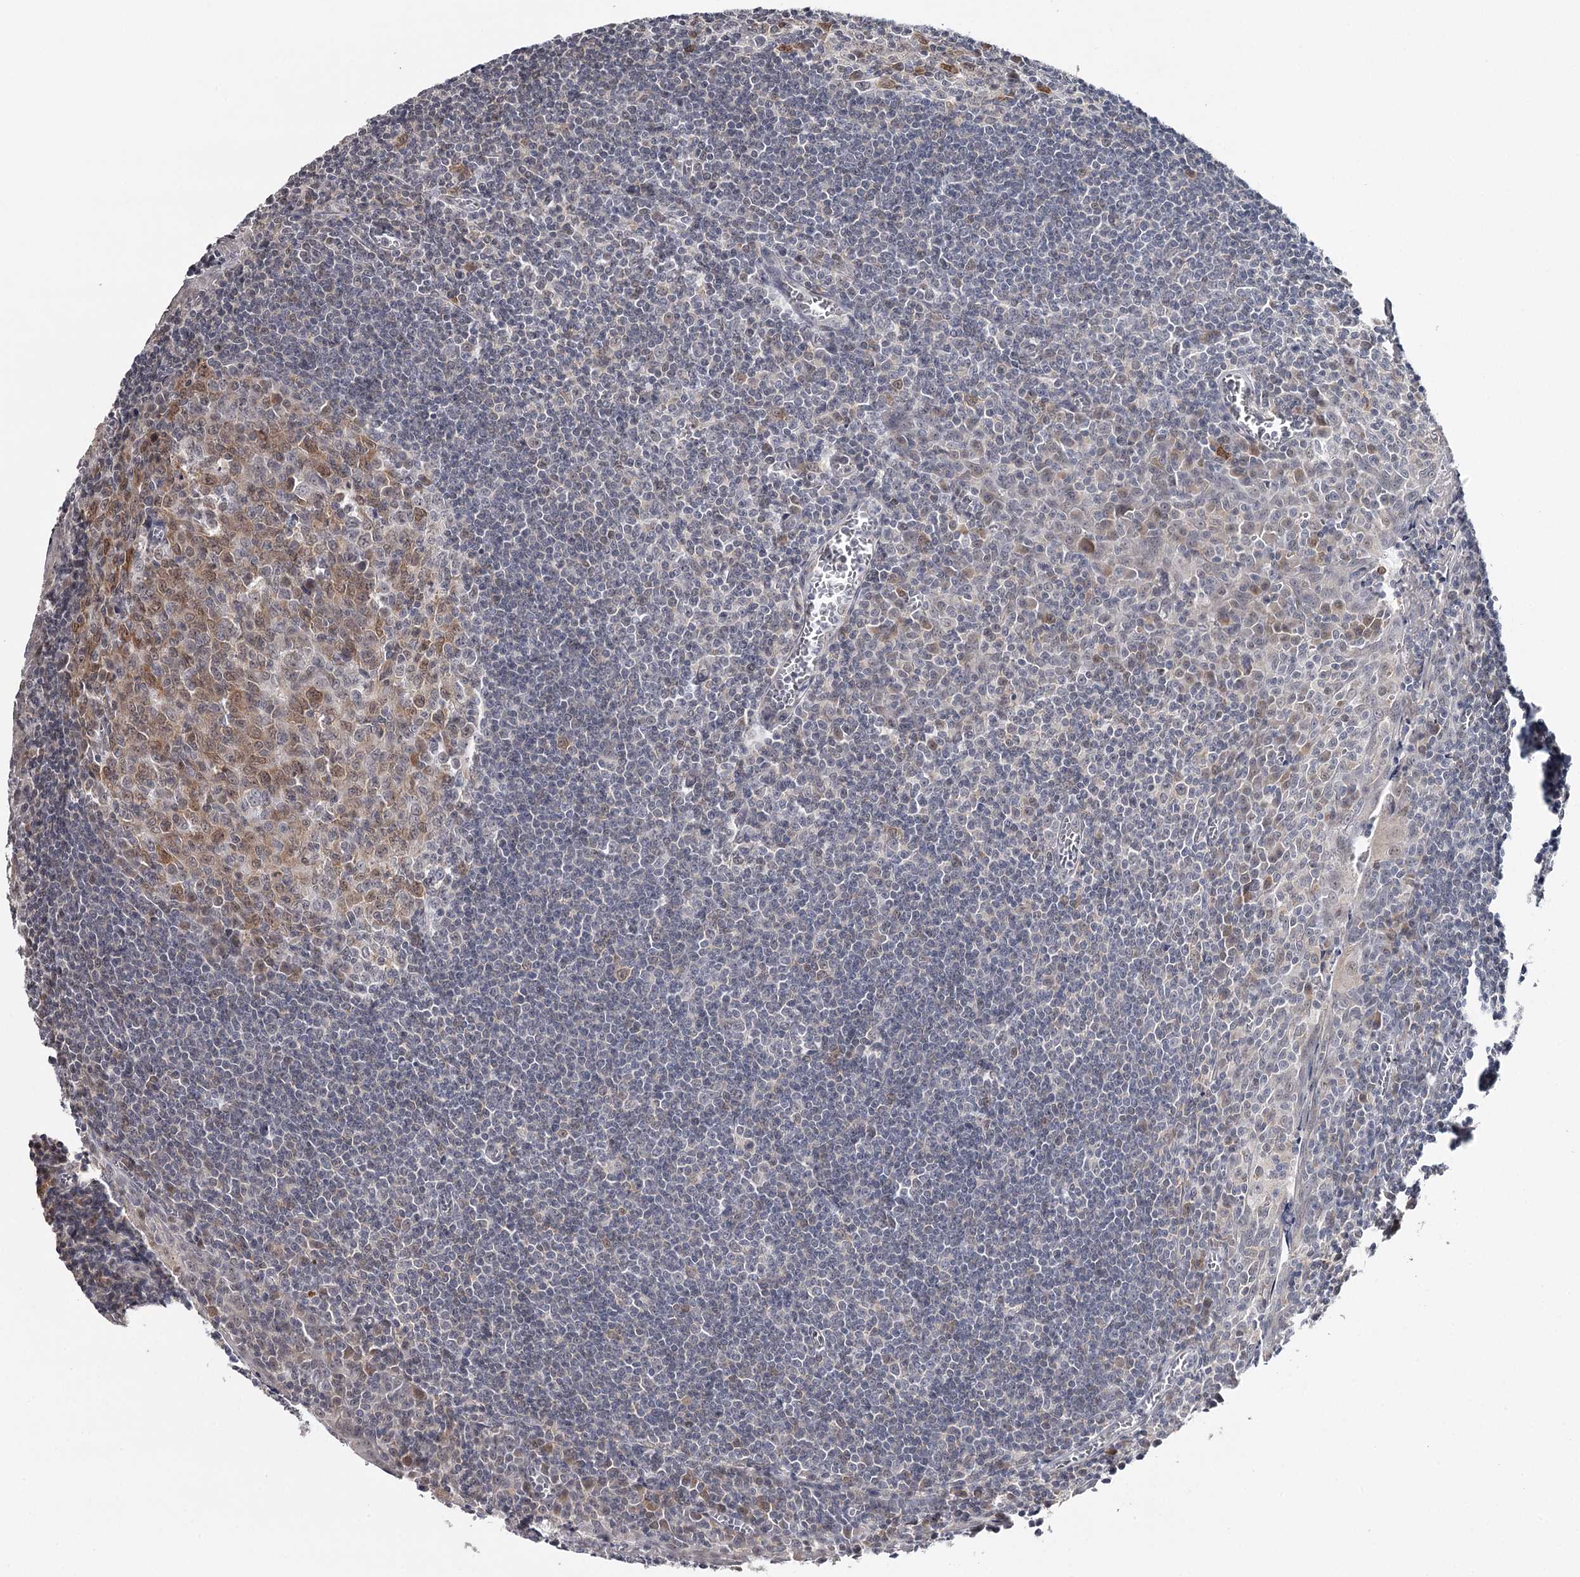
{"staining": {"intensity": "moderate", "quantity": "<25%", "location": "cytoplasmic/membranous,nuclear"}, "tissue": "tonsil", "cell_type": "Germinal center cells", "image_type": "normal", "snomed": [{"axis": "morphology", "description": "Normal tissue, NOS"}, {"axis": "topography", "description": "Tonsil"}], "caption": "Immunohistochemistry (IHC) staining of normal tonsil, which exhibits low levels of moderate cytoplasmic/membranous,nuclear staining in about <25% of germinal center cells indicating moderate cytoplasmic/membranous,nuclear protein positivity. The staining was performed using DAB (3,3'-diaminobenzidine) (brown) for protein detection and nuclei were counterstained in hematoxylin (blue).", "gene": "GTSF1", "patient": {"sex": "male", "age": 27}}